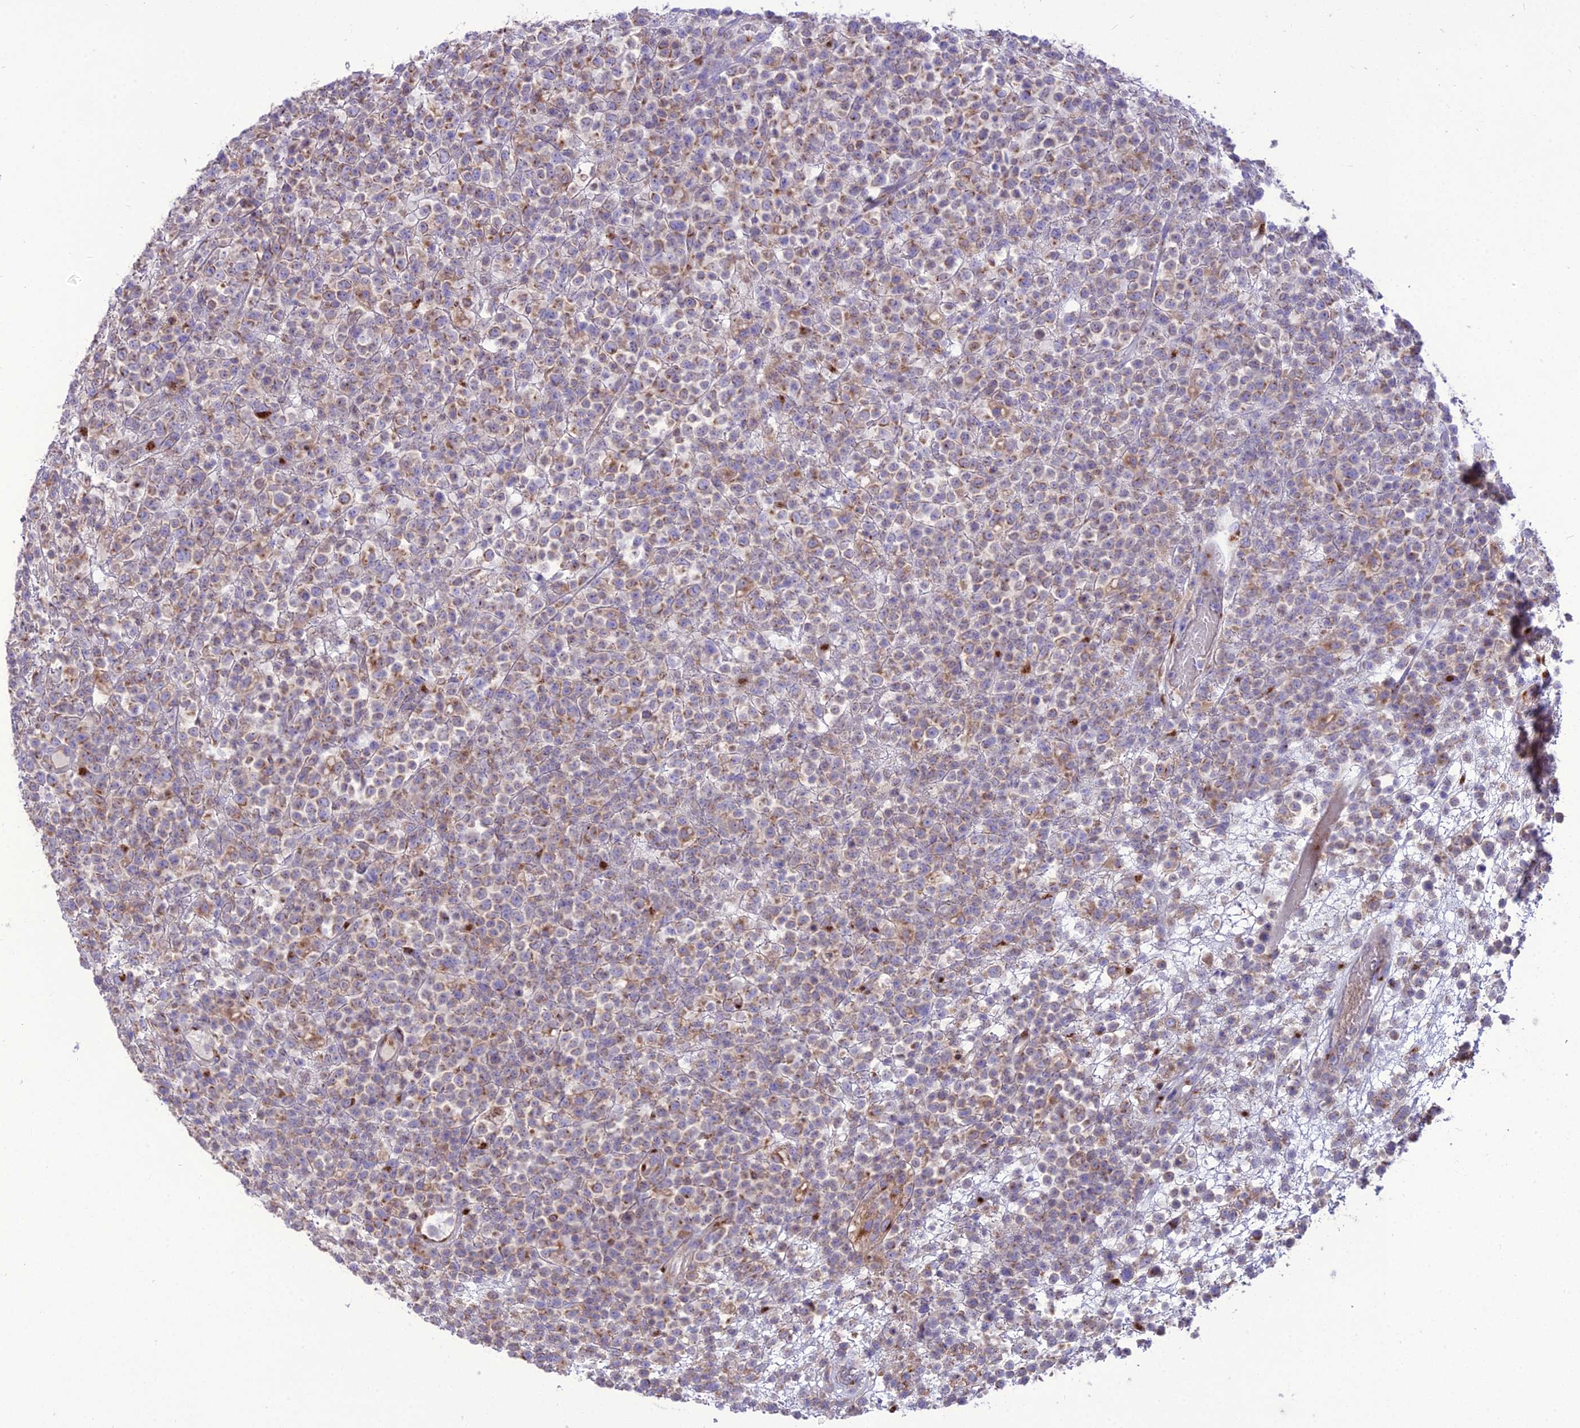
{"staining": {"intensity": "negative", "quantity": "none", "location": "none"}, "tissue": "lymphoma", "cell_type": "Tumor cells", "image_type": "cancer", "snomed": [{"axis": "morphology", "description": "Malignant lymphoma, non-Hodgkin's type, High grade"}, {"axis": "topography", "description": "Colon"}], "caption": "Immunohistochemistry of human lymphoma demonstrates no expression in tumor cells.", "gene": "SPRYD7", "patient": {"sex": "female", "age": 53}}